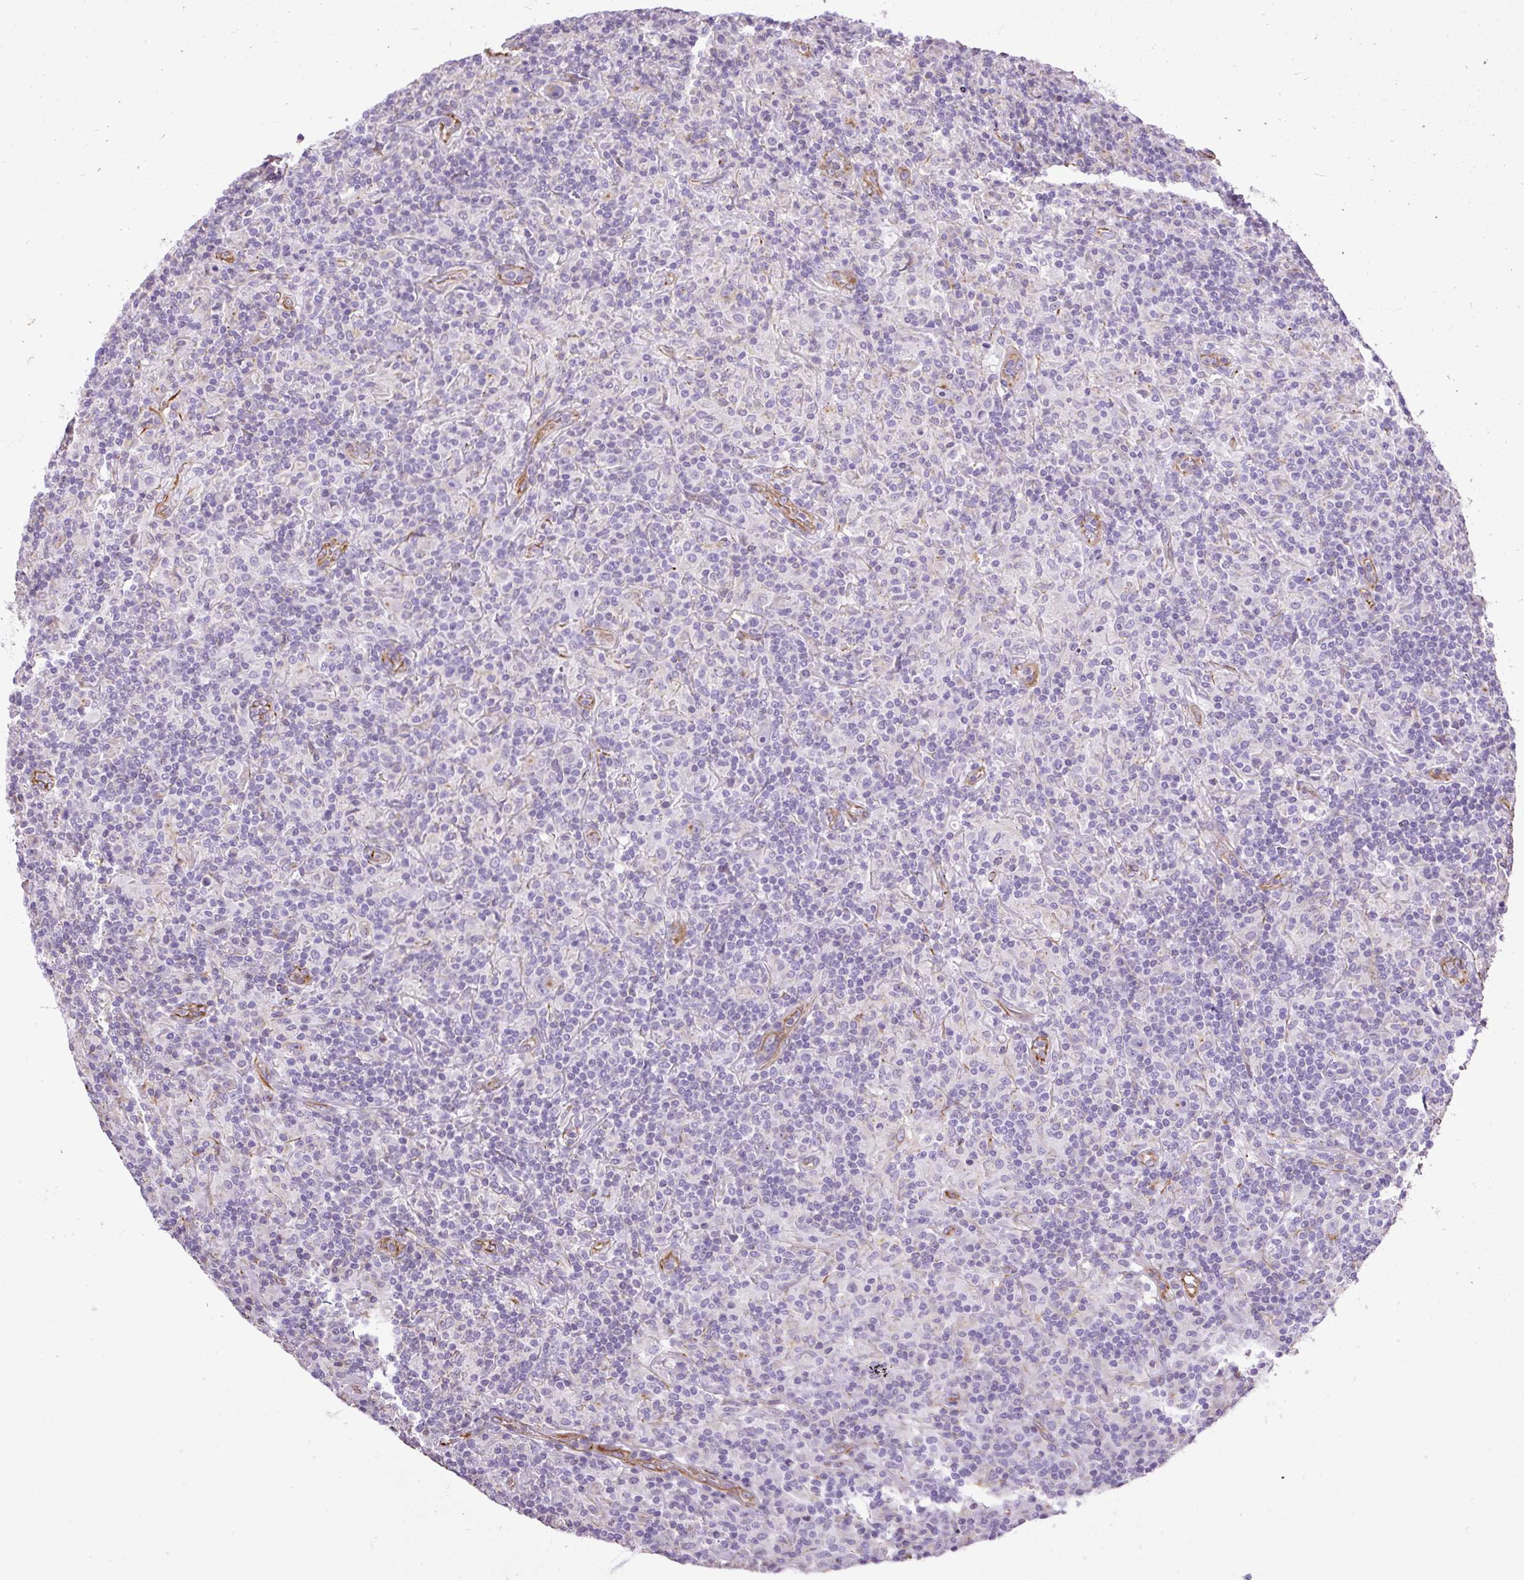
{"staining": {"intensity": "negative", "quantity": "none", "location": "none"}, "tissue": "lymphoma", "cell_type": "Tumor cells", "image_type": "cancer", "snomed": [{"axis": "morphology", "description": "Hodgkin's disease, NOS"}, {"axis": "topography", "description": "Lymph node"}], "caption": "IHC of human lymphoma reveals no staining in tumor cells. Brightfield microscopy of immunohistochemistry (IHC) stained with DAB (brown) and hematoxylin (blue), captured at high magnification.", "gene": "PLS1", "patient": {"sex": "male", "age": 70}}